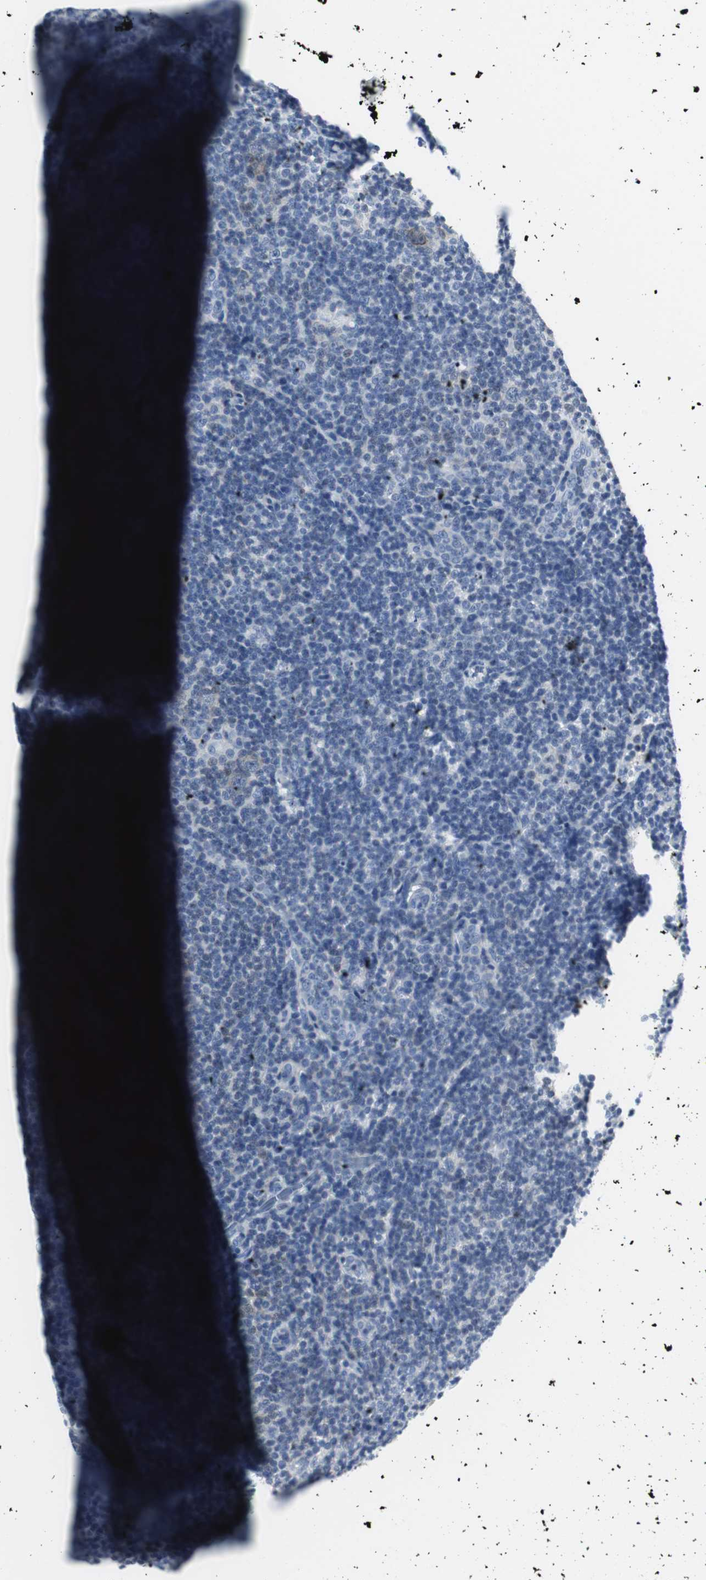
{"staining": {"intensity": "negative", "quantity": "none", "location": "none"}, "tissue": "lymphoma", "cell_type": "Tumor cells", "image_type": "cancer", "snomed": [{"axis": "morphology", "description": "Hodgkin's disease, NOS"}, {"axis": "topography", "description": "Lymph node"}], "caption": "High power microscopy micrograph of an IHC micrograph of Hodgkin's disease, revealing no significant positivity in tumor cells. (Brightfield microscopy of DAB (3,3'-diaminobenzidine) IHC at high magnification).", "gene": "GAP43", "patient": {"sex": "female", "age": 57}}